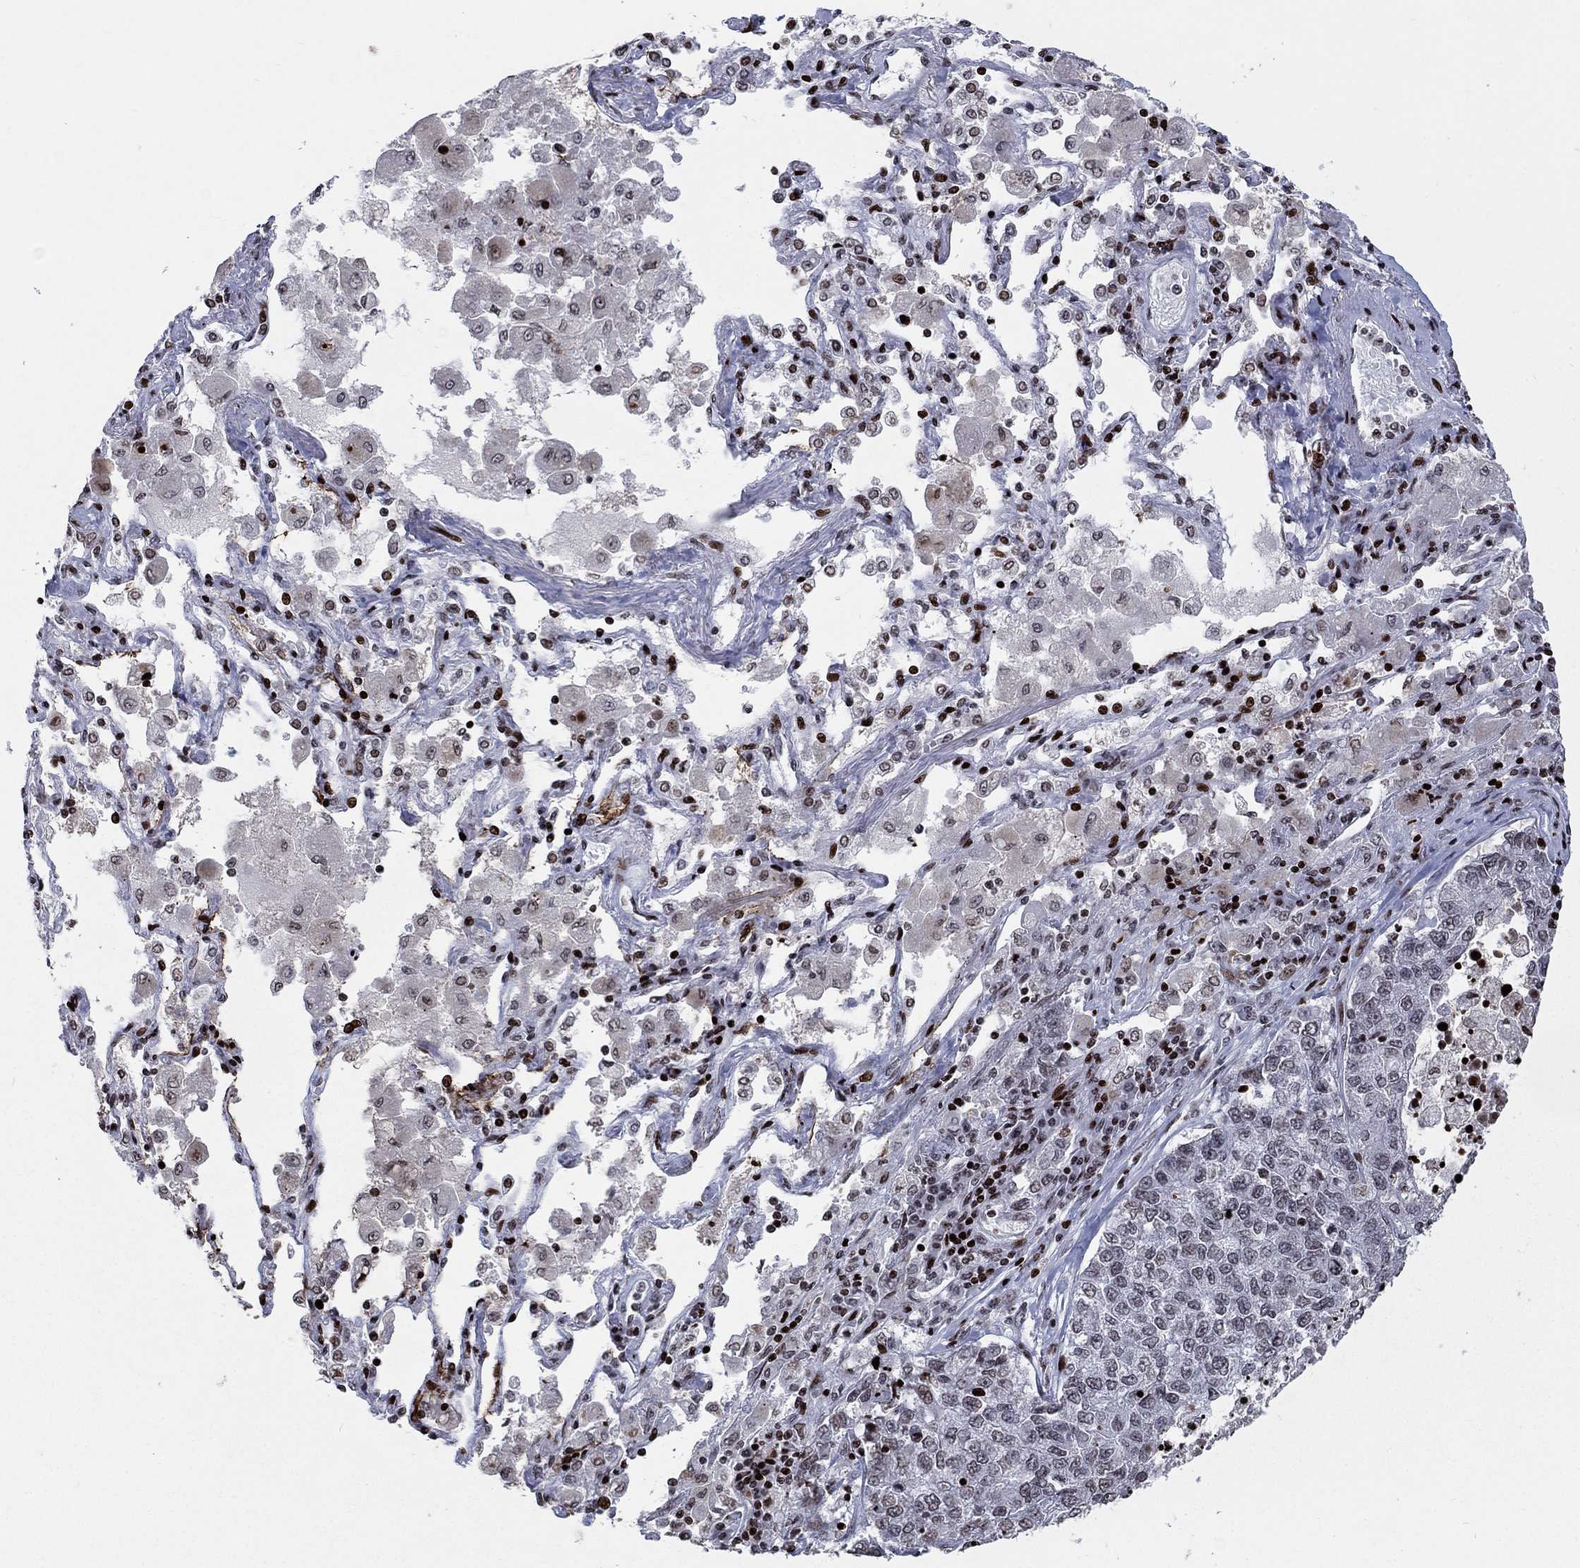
{"staining": {"intensity": "negative", "quantity": "none", "location": "none"}, "tissue": "lung cancer", "cell_type": "Tumor cells", "image_type": "cancer", "snomed": [{"axis": "morphology", "description": "Adenocarcinoma, NOS"}, {"axis": "topography", "description": "Lung"}], "caption": "The image reveals no significant staining in tumor cells of lung cancer (adenocarcinoma).", "gene": "SRSF3", "patient": {"sex": "male", "age": 49}}